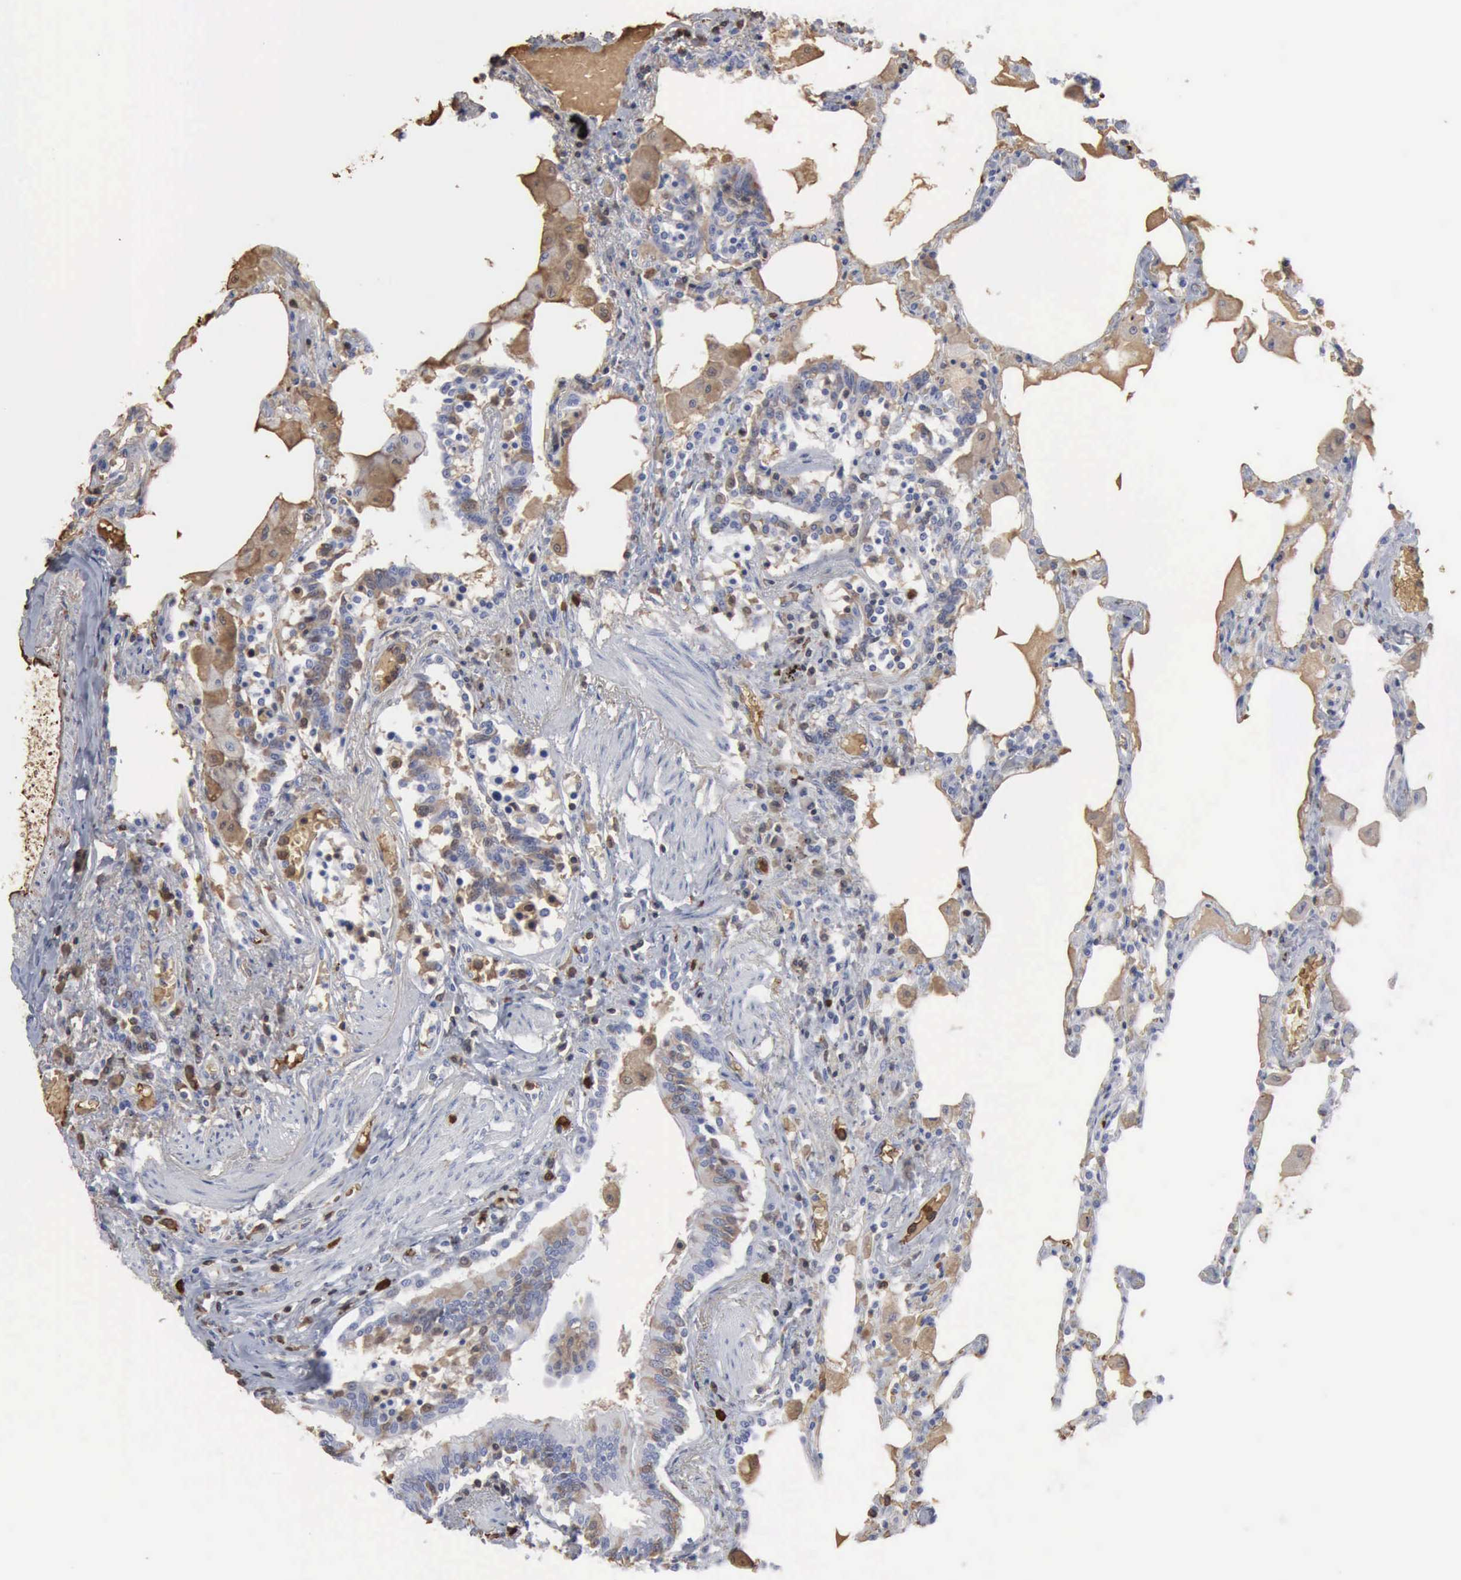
{"staining": {"intensity": "weak", "quantity": "25%-75%", "location": "cytoplasmic/membranous"}, "tissue": "bronchus", "cell_type": "Respiratory epithelial cells", "image_type": "normal", "snomed": [{"axis": "morphology", "description": "Normal tissue, NOS"}, {"axis": "morphology", "description": "Squamous cell carcinoma, NOS"}, {"axis": "topography", "description": "Bronchus"}, {"axis": "topography", "description": "Lung"}], "caption": "Protein staining demonstrates weak cytoplasmic/membranous expression in about 25%-75% of respiratory epithelial cells in normal bronchus. The staining was performed using DAB (3,3'-diaminobenzidine) to visualize the protein expression in brown, while the nuclei were stained in blue with hematoxylin (Magnification: 20x).", "gene": "TGFB1", "patient": {"sex": "female", "age": 47}}